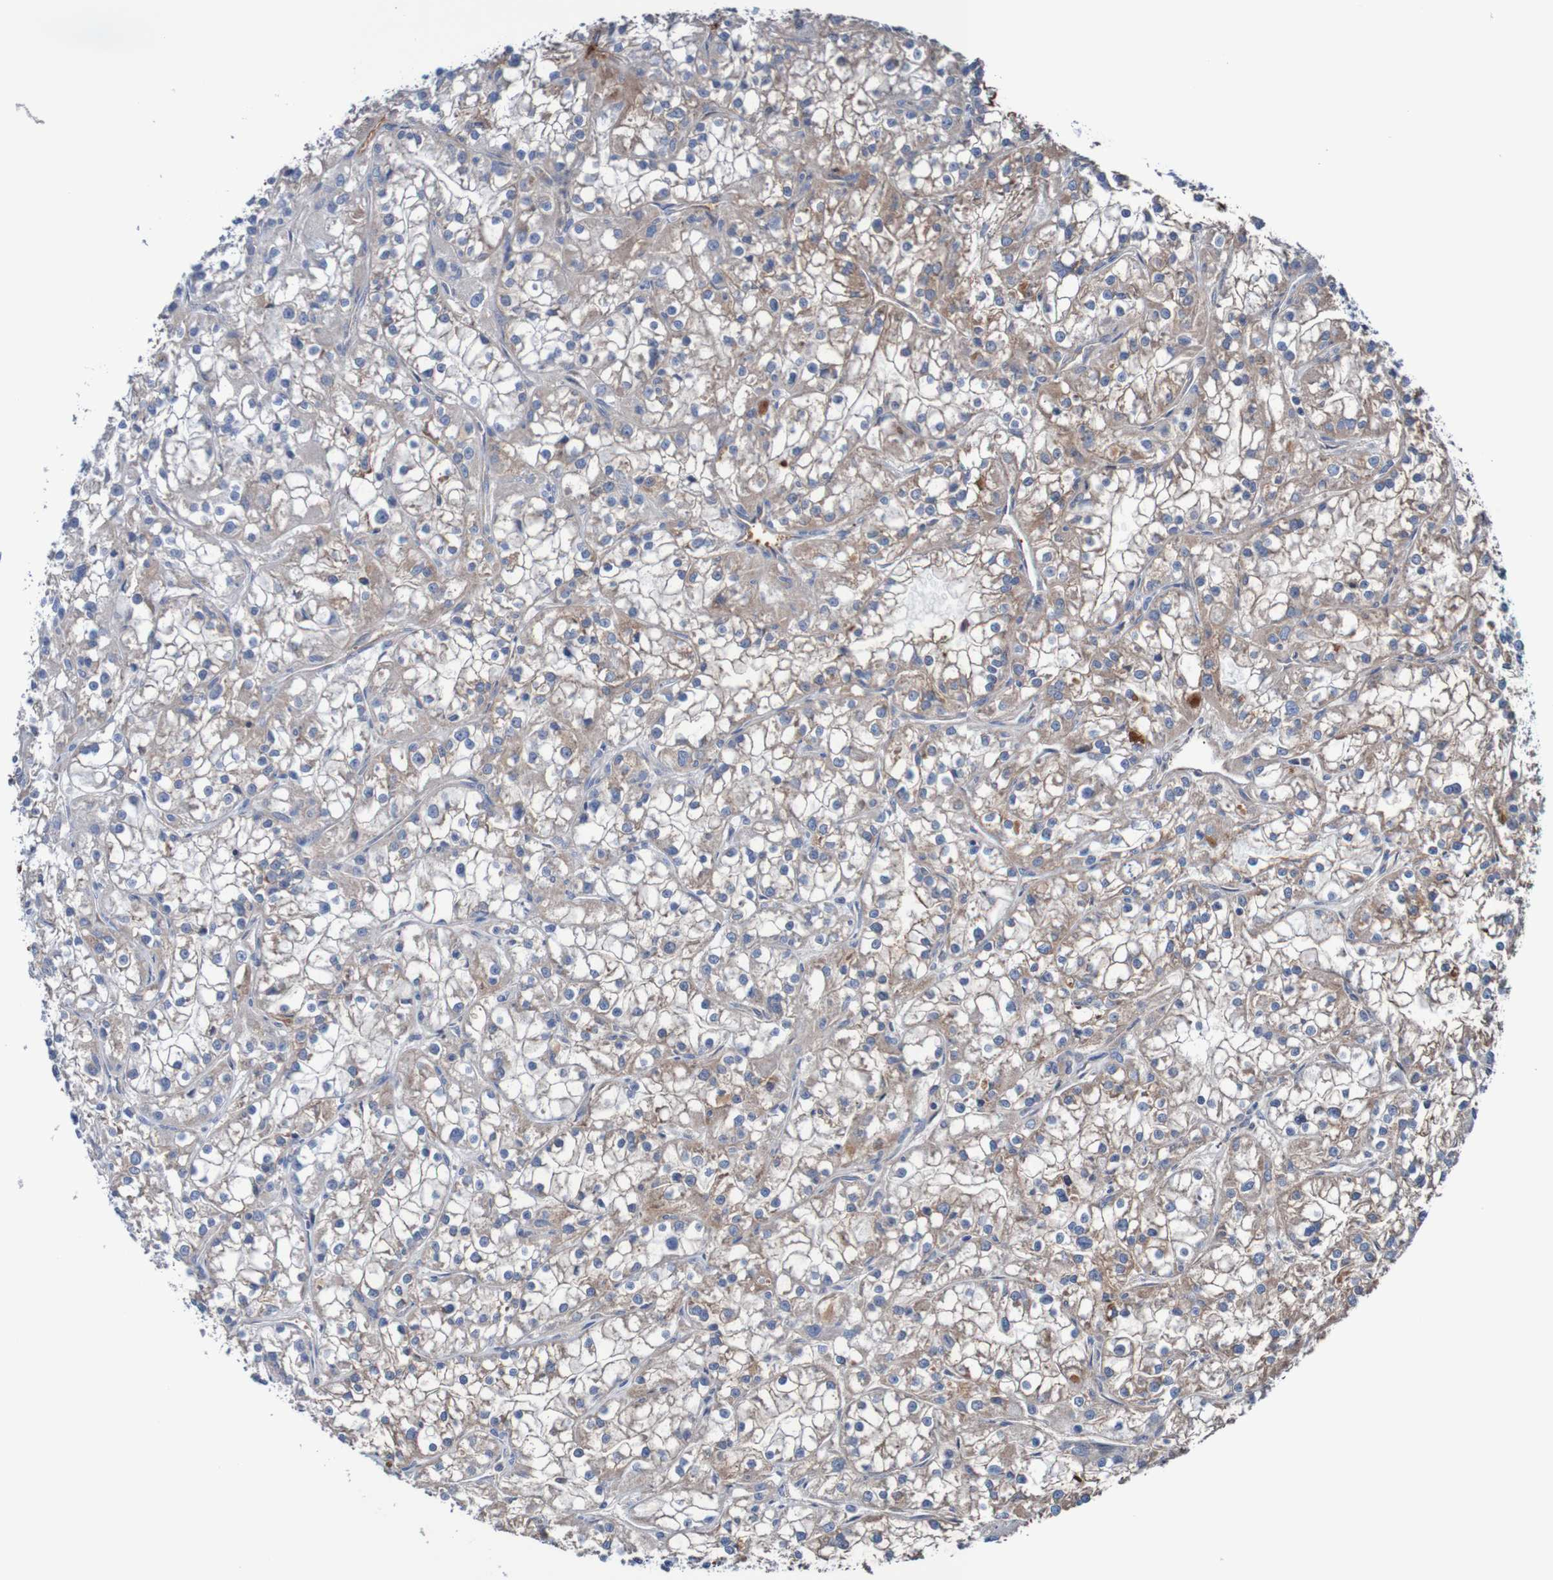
{"staining": {"intensity": "moderate", "quantity": "25%-75%", "location": "cytoplasmic/membranous"}, "tissue": "renal cancer", "cell_type": "Tumor cells", "image_type": "cancer", "snomed": [{"axis": "morphology", "description": "Adenocarcinoma, NOS"}, {"axis": "topography", "description": "Kidney"}], "caption": "Protein staining by IHC demonstrates moderate cytoplasmic/membranous staining in about 25%-75% of tumor cells in adenocarcinoma (renal). The protein is shown in brown color, while the nuclei are stained blue.", "gene": "RIGI", "patient": {"sex": "female", "age": 52}}